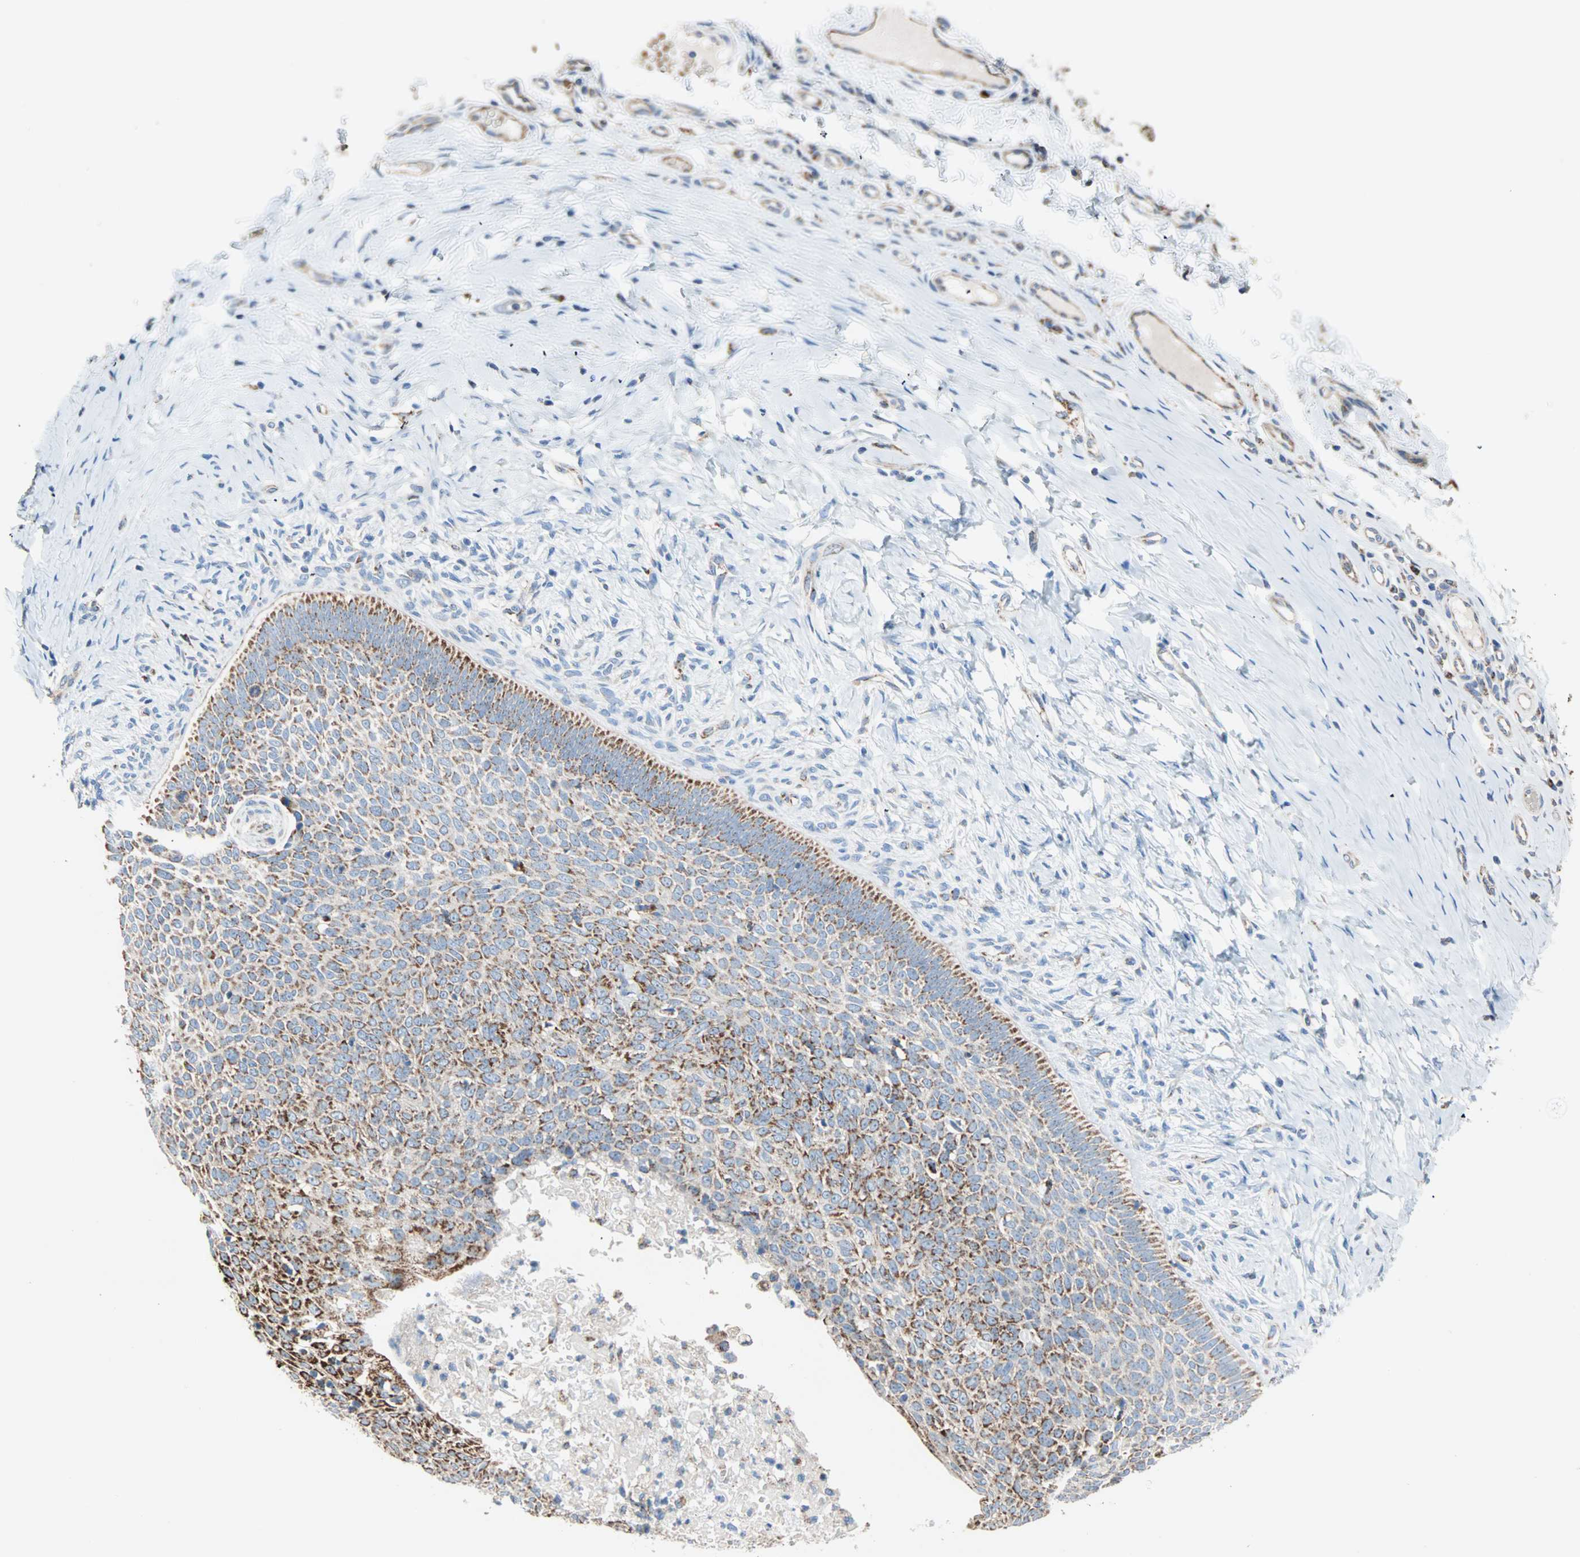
{"staining": {"intensity": "strong", "quantity": ">75%", "location": "cytoplasmic/membranous"}, "tissue": "skin cancer", "cell_type": "Tumor cells", "image_type": "cancer", "snomed": [{"axis": "morphology", "description": "Normal tissue, NOS"}, {"axis": "morphology", "description": "Basal cell carcinoma"}, {"axis": "topography", "description": "Skin"}], "caption": "The histopathology image demonstrates a brown stain indicating the presence of a protein in the cytoplasmic/membranous of tumor cells in skin cancer.", "gene": "TST", "patient": {"sex": "male", "age": 87}}